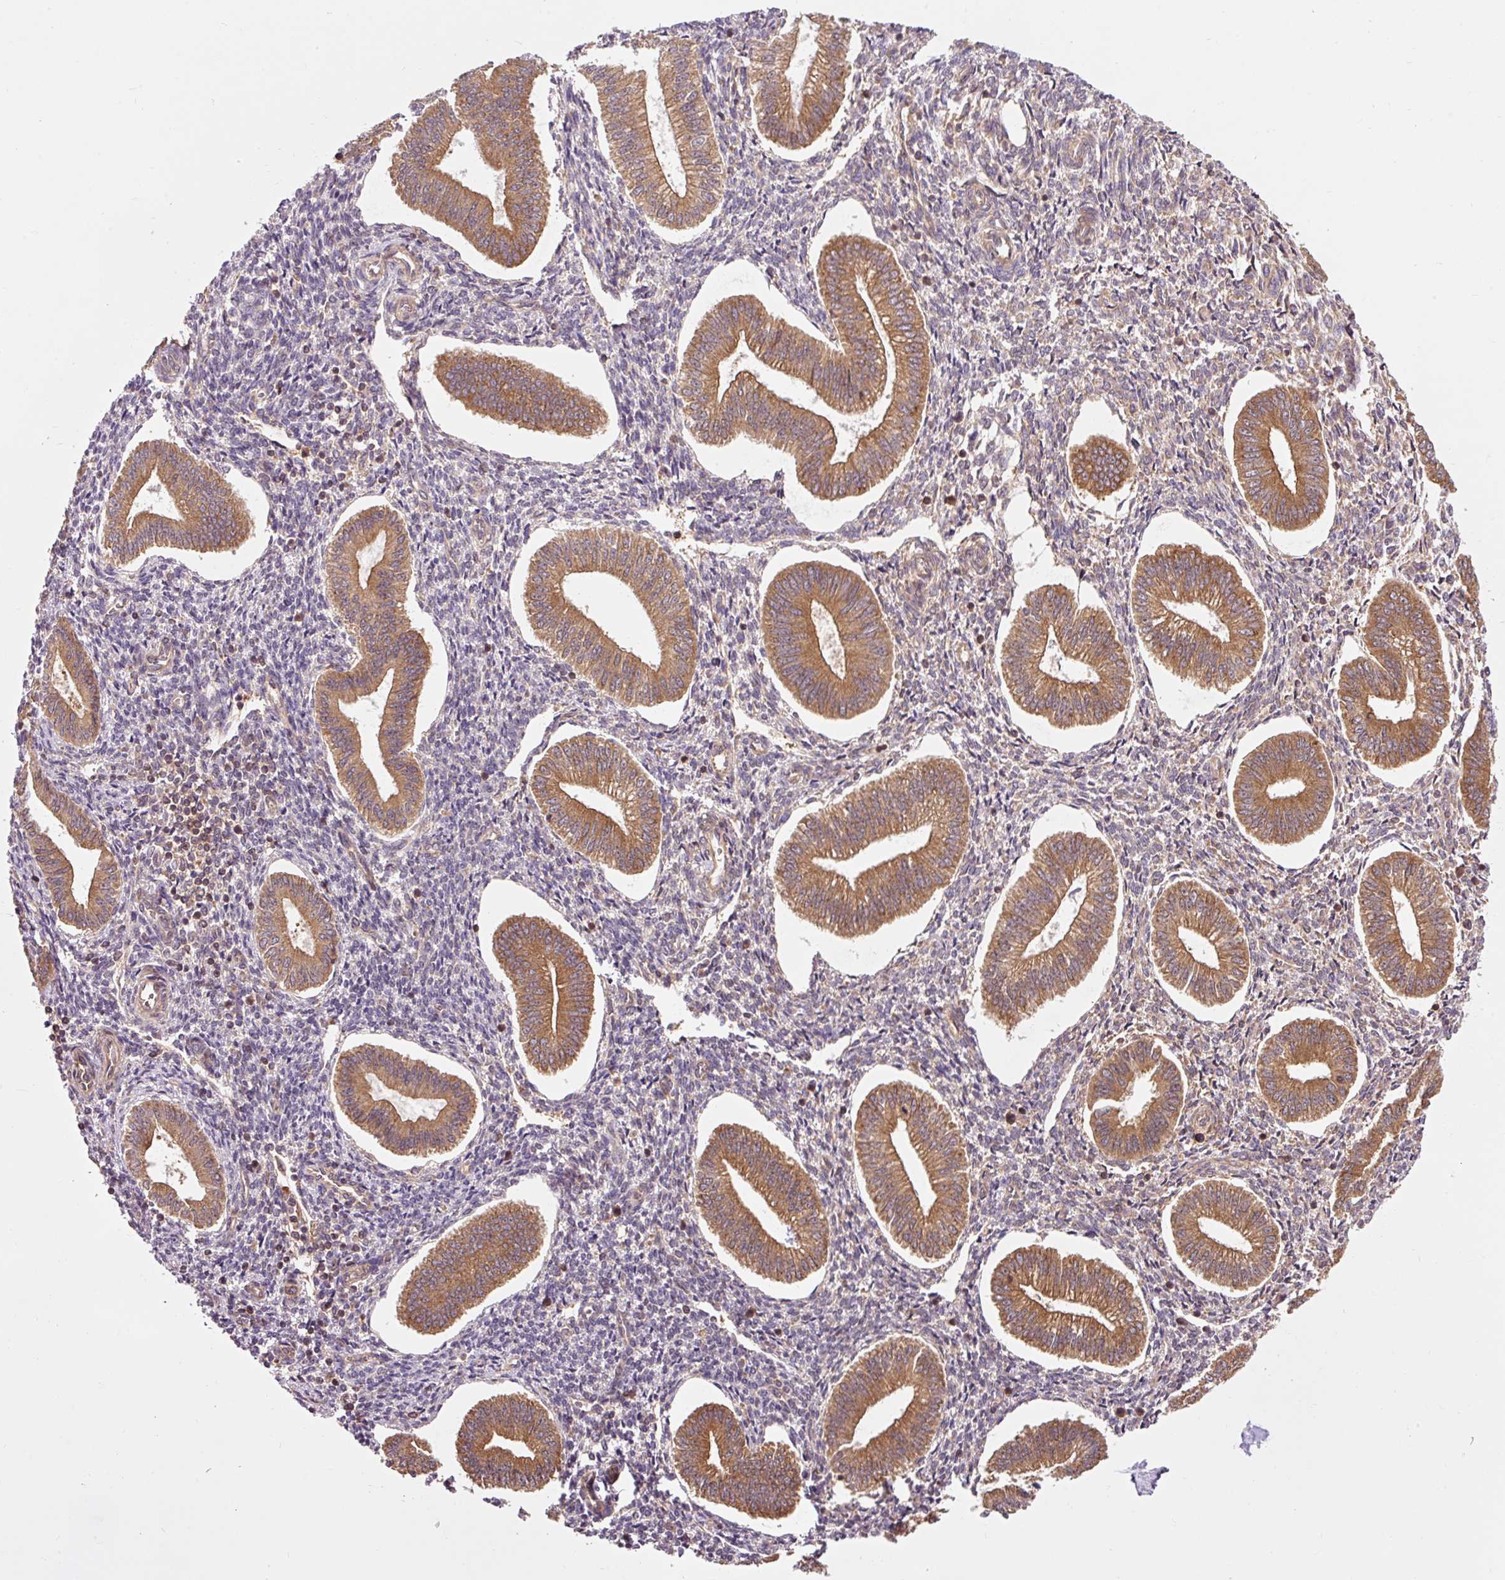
{"staining": {"intensity": "negative", "quantity": "none", "location": "none"}, "tissue": "endometrium", "cell_type": "Cells in endometrial stroma", "image_type": "normal", "snomed": [{"axis": "morphology", "description": "Normal tissue, NOS"}, {"axis": "topography", "description": "Endometrium"}], "caption": "DAB immunohistochemical staining of benign endometrium demonstrates no significant positivity in cells in endometrial stroma.", "gene": "PDAP1", "patient": {"sex": "female", "age": 34}}